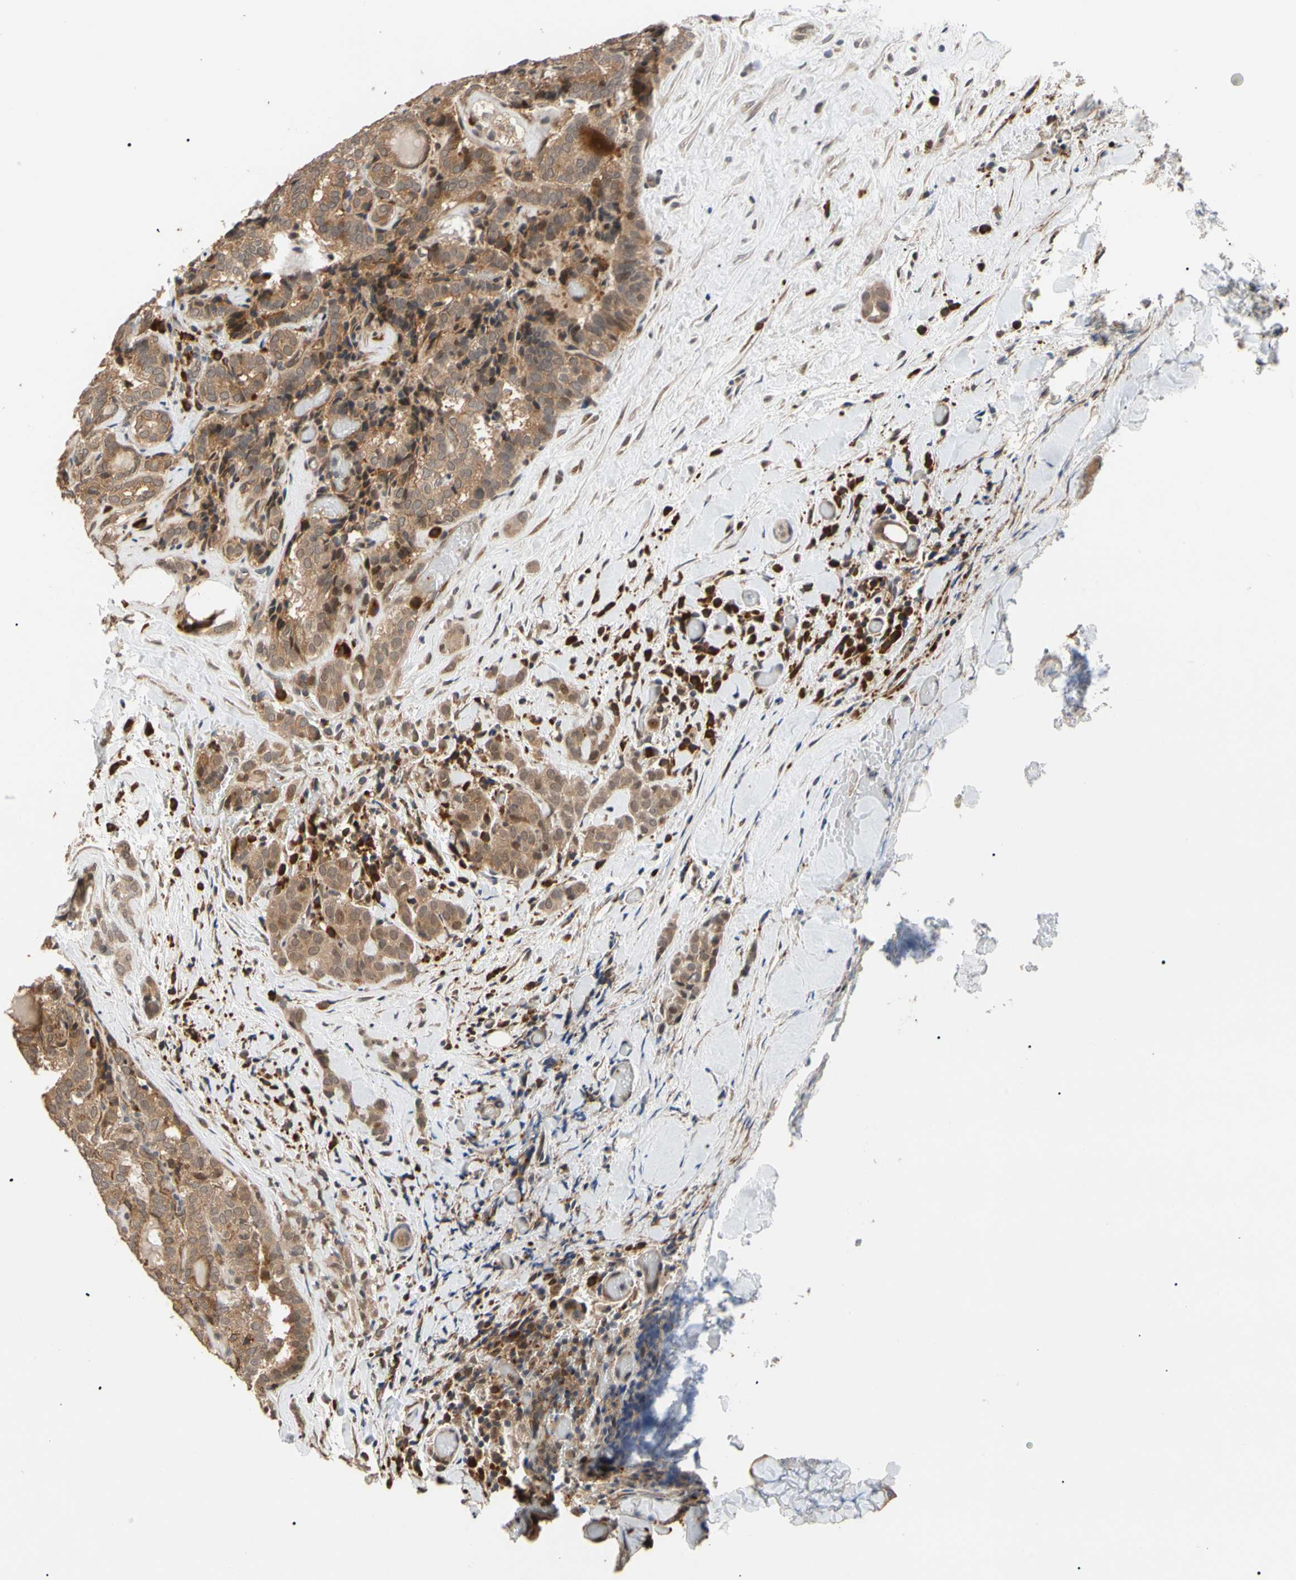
{"staining": {"intensity": "moderate", "quantity": ">75%", "location": "cytoplasmic/membranous"}, "tissue": "thyroid cancer", "cell_type": "Tumor cells", "image_type": "cancer", "snomed": [{"axis": "morphology", "description": "Normal tissue, NOS"}, {"axis": "morphology", "description": "Papillary adenocarcinoma, NOS"}, {"axis": "topography", "description": "Thyroid gland"}], "caption": "Immunohistochemistry (IHC) (DAB) staining of thyroid papillary adenocarcinoma shows moderate cytoplasmic/membranous protein positivity in about >75% of tumor cells.", "gene": "CYTIP", "patient": {"sex": "female", "age": 30}}